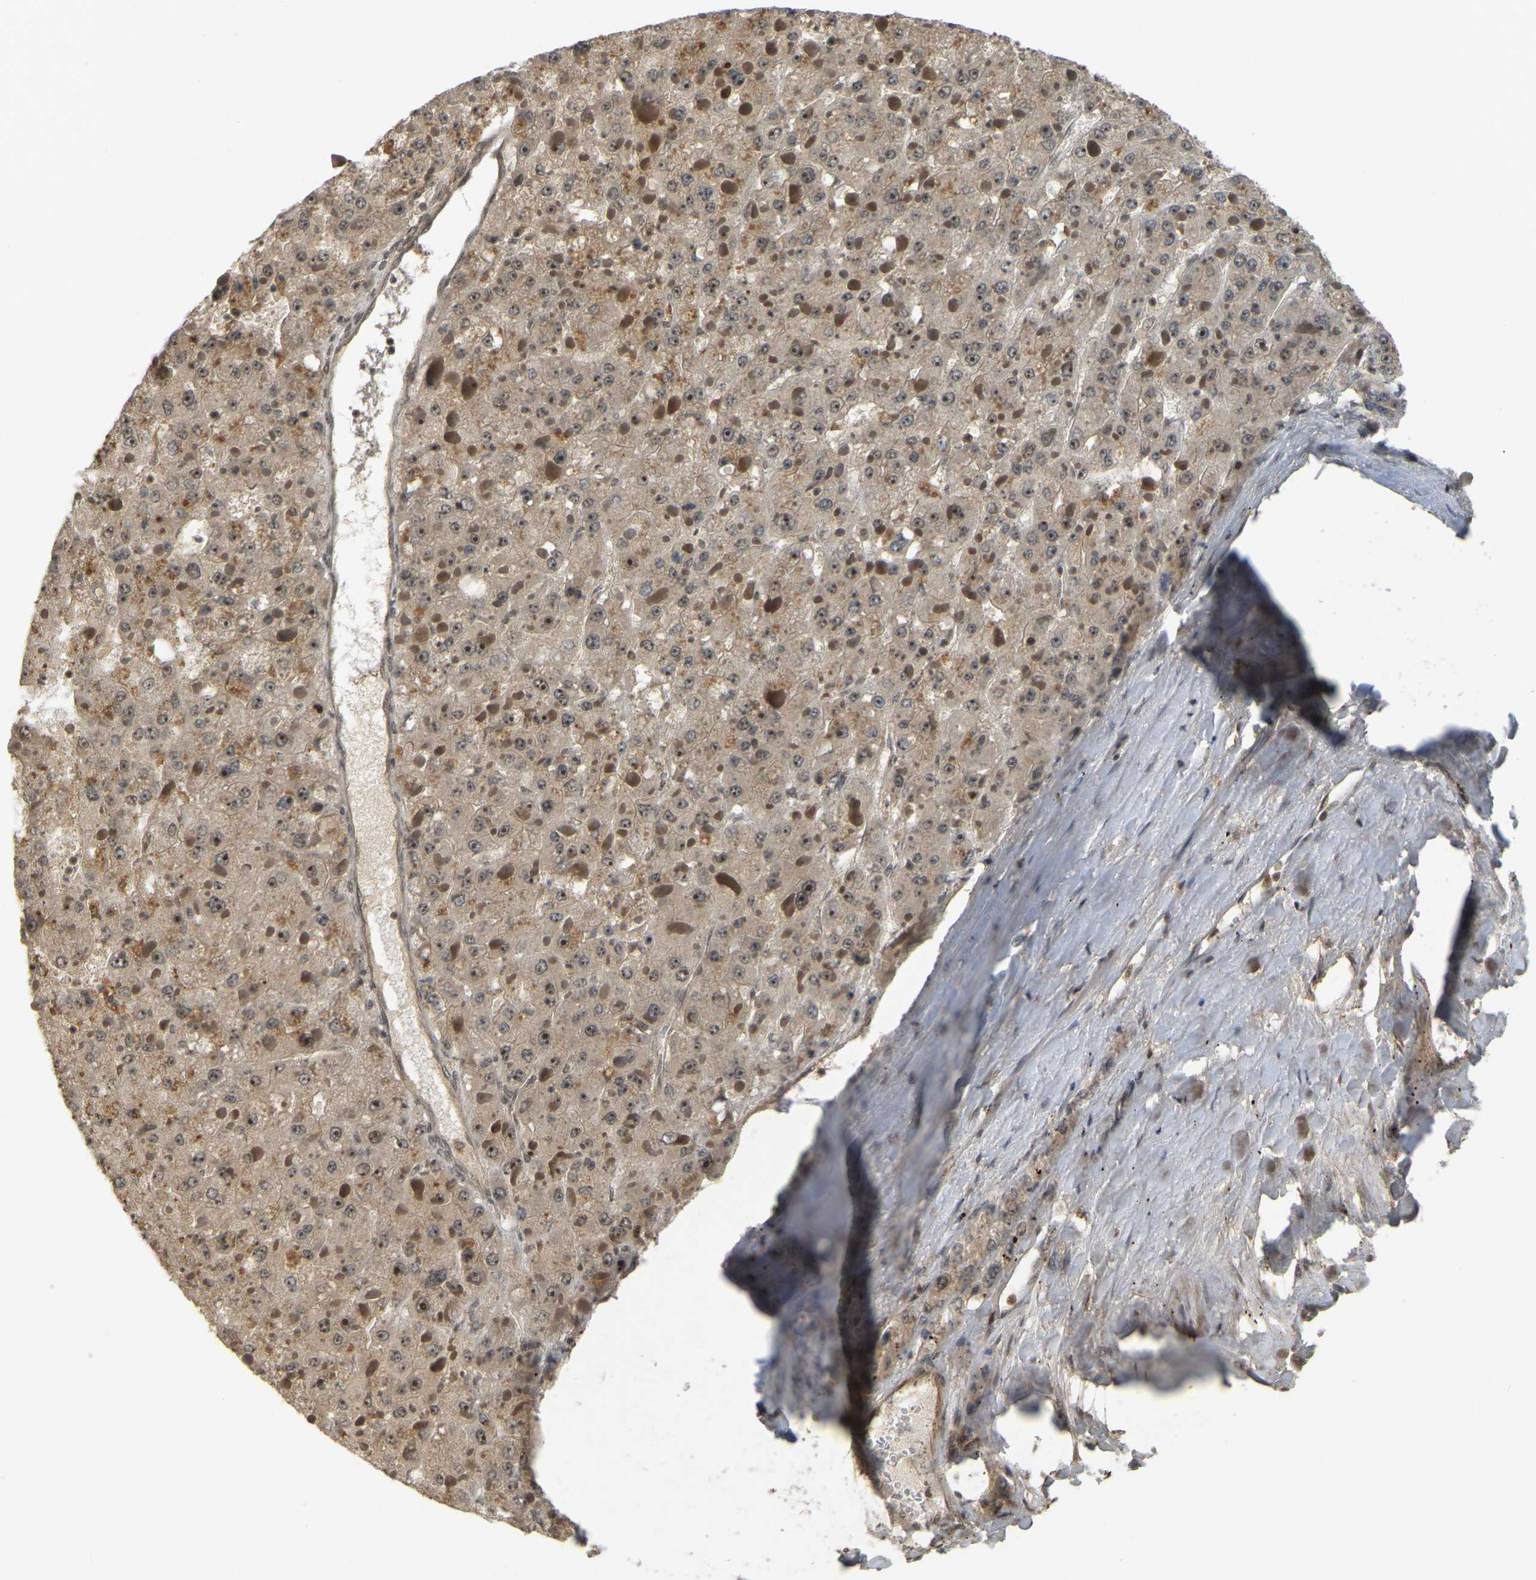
{"staining": {"intensity": "moderate", "quantity": ">75%", "location": "nuclear"}, "tissue": "liver cancer", "cell_type": "Tumor cells", "image_type": "cancer", "snomed": [{"axis": "morphology", "description": "Carcinoma, Hepatocellular, NOS"}, {"axis": "topography", "description": "Liver"}], "caption": "Immunohistochemical staining of human hepatocellular carcinoma (liver) displays medium levels of moderate nuclear positivity in approximately >75% of tumor cells.", "gene": "BRF2", "patient": {"sex": "female", "age": 73}}